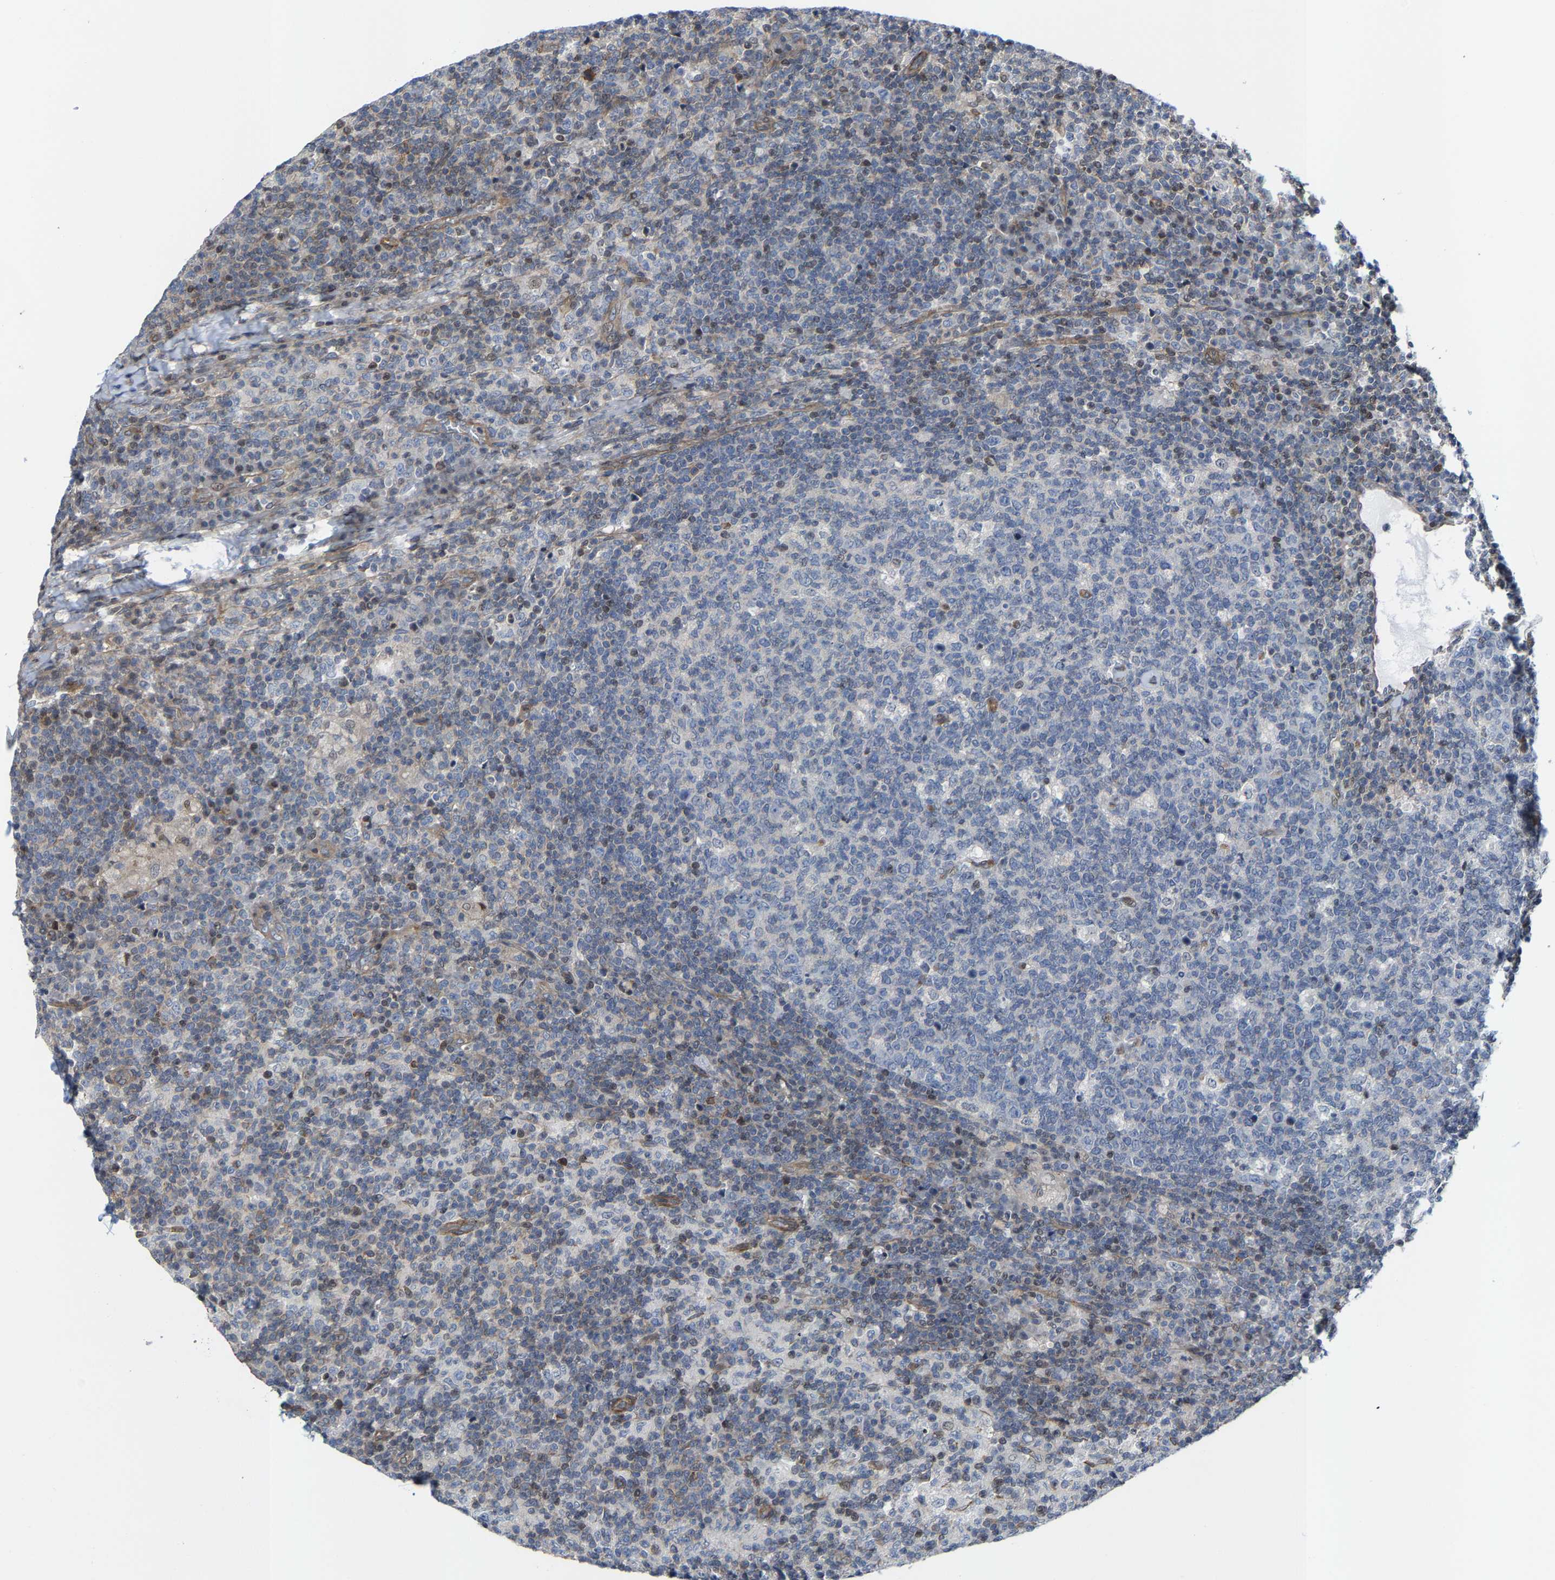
{"staining": {"intensity": "negative", "quantity": "none", "location": "none"}, "tissue": "lymph node", "cell_type": "Germinal center cells", "image_type": "normal", "snomed": [{"axis": "morphology", "description": "Normal tissue, NOS"}, {"axis": "morphology", "description": "Inflammation, NOS"}, {"axis": "topography", "description": "Lymph node"}], "caption": "Immunohistochemical staining of benign lymph node exhibits no significant expression in germinal center cells.", "gene": "TGFB1I1", "patient": {"sex": "male", "age": 55}}